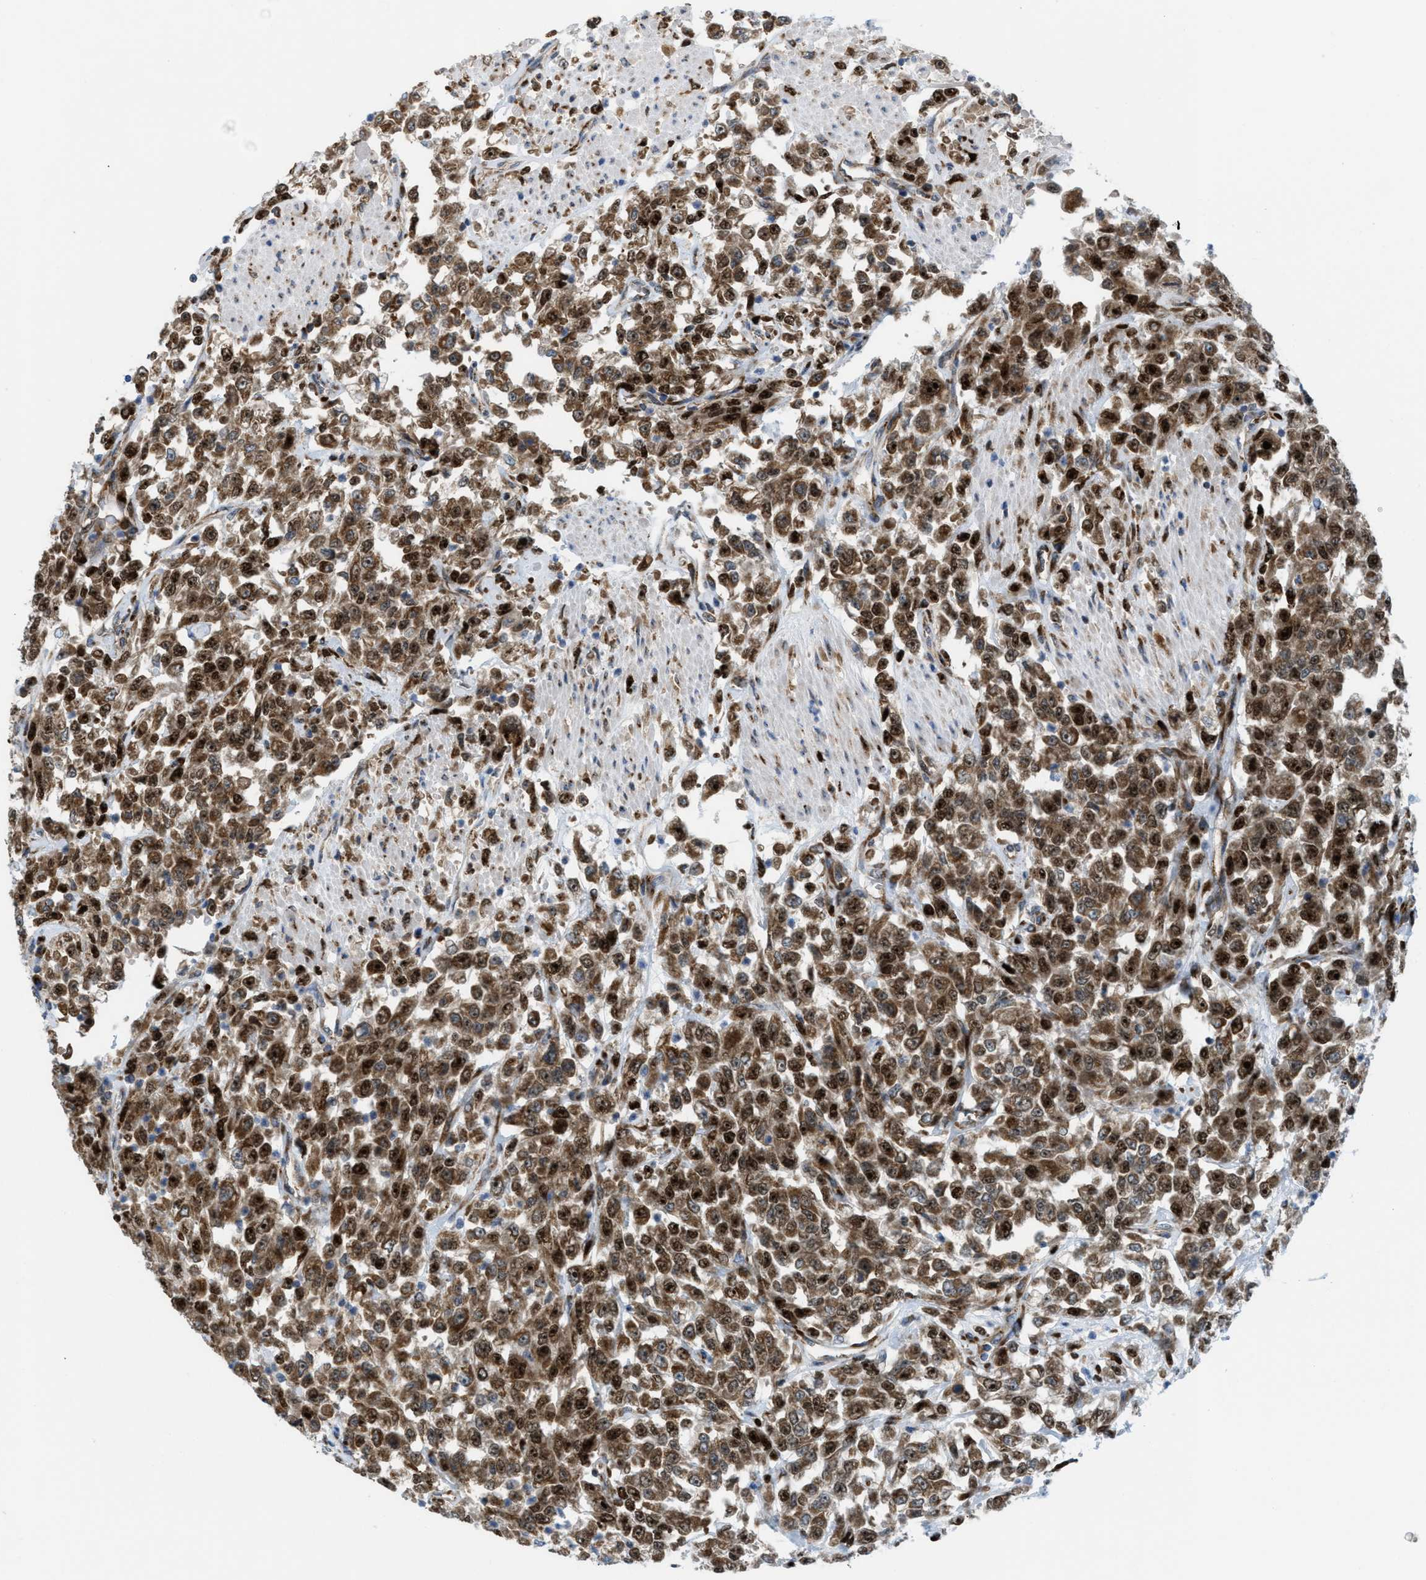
{"staining": {"intensity": "moderate", "quantity": ">75%", "location": "cytoplasmic/membranous,nuclear"}, "tissue": "urothelial cancer", "cell_type": "Tumor cells", "image_type": "cancer", "snomed": [{"axis": "morphology", "description": "Urothelial carcinoma, High grade"}, {"axis": "topography", "description": "Urinary bladder"}], "caption": "DAB immunohistochemical staining of urothelial cancer displays moderate cytoplasmic/membranous and nuclear protein positivity in approximately >75% of tumor cells.", "gene": "SLC38A10", "patient": {"sex": "male", "age": 46}}